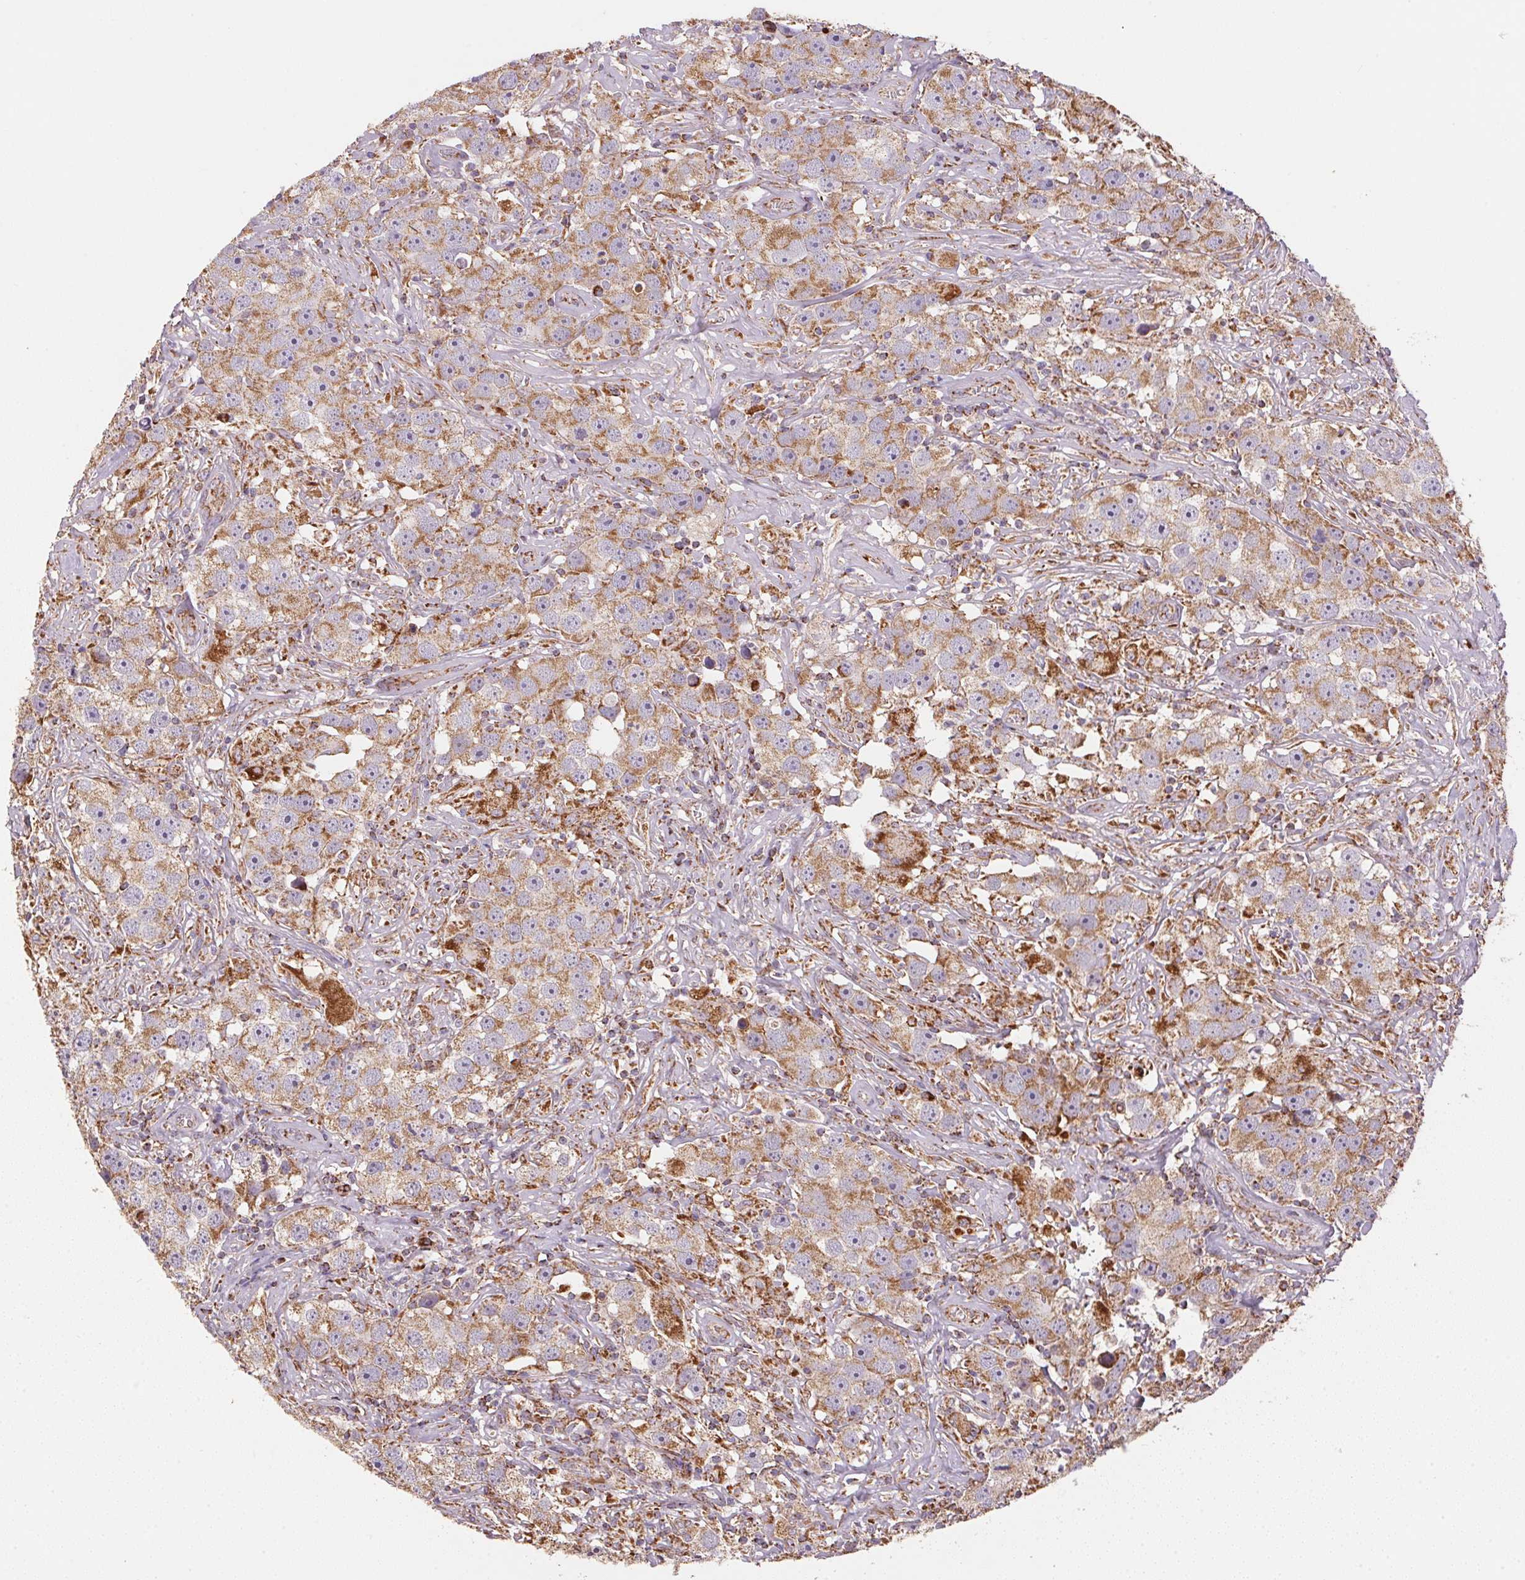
{"staining": {"intensity": "moderate", "quantity": ">75%", "location": "cytoplasmic/membranous"}, "tissue": "testis cancer", "cell_type": "Tumor cells", "image_type": "cancer", "snomed": [{"axis": "morphology", "description": "Seminoma, NOS"}, {"axis": "topography", "description": "Testis"}], "caption": "Testis seminoma stained with DAB immunohistochemistry (IHC) demonstrates medium levels of moderate cytoplasmic/membranous staining in about >75% of tumor cells. (Stains: DAB in brown, nuclei in blue, Microscopy: brightfield microscopy at high magnification).", "gene": "NDUFS2", "patient": {"sex": "male", "age": 49}}